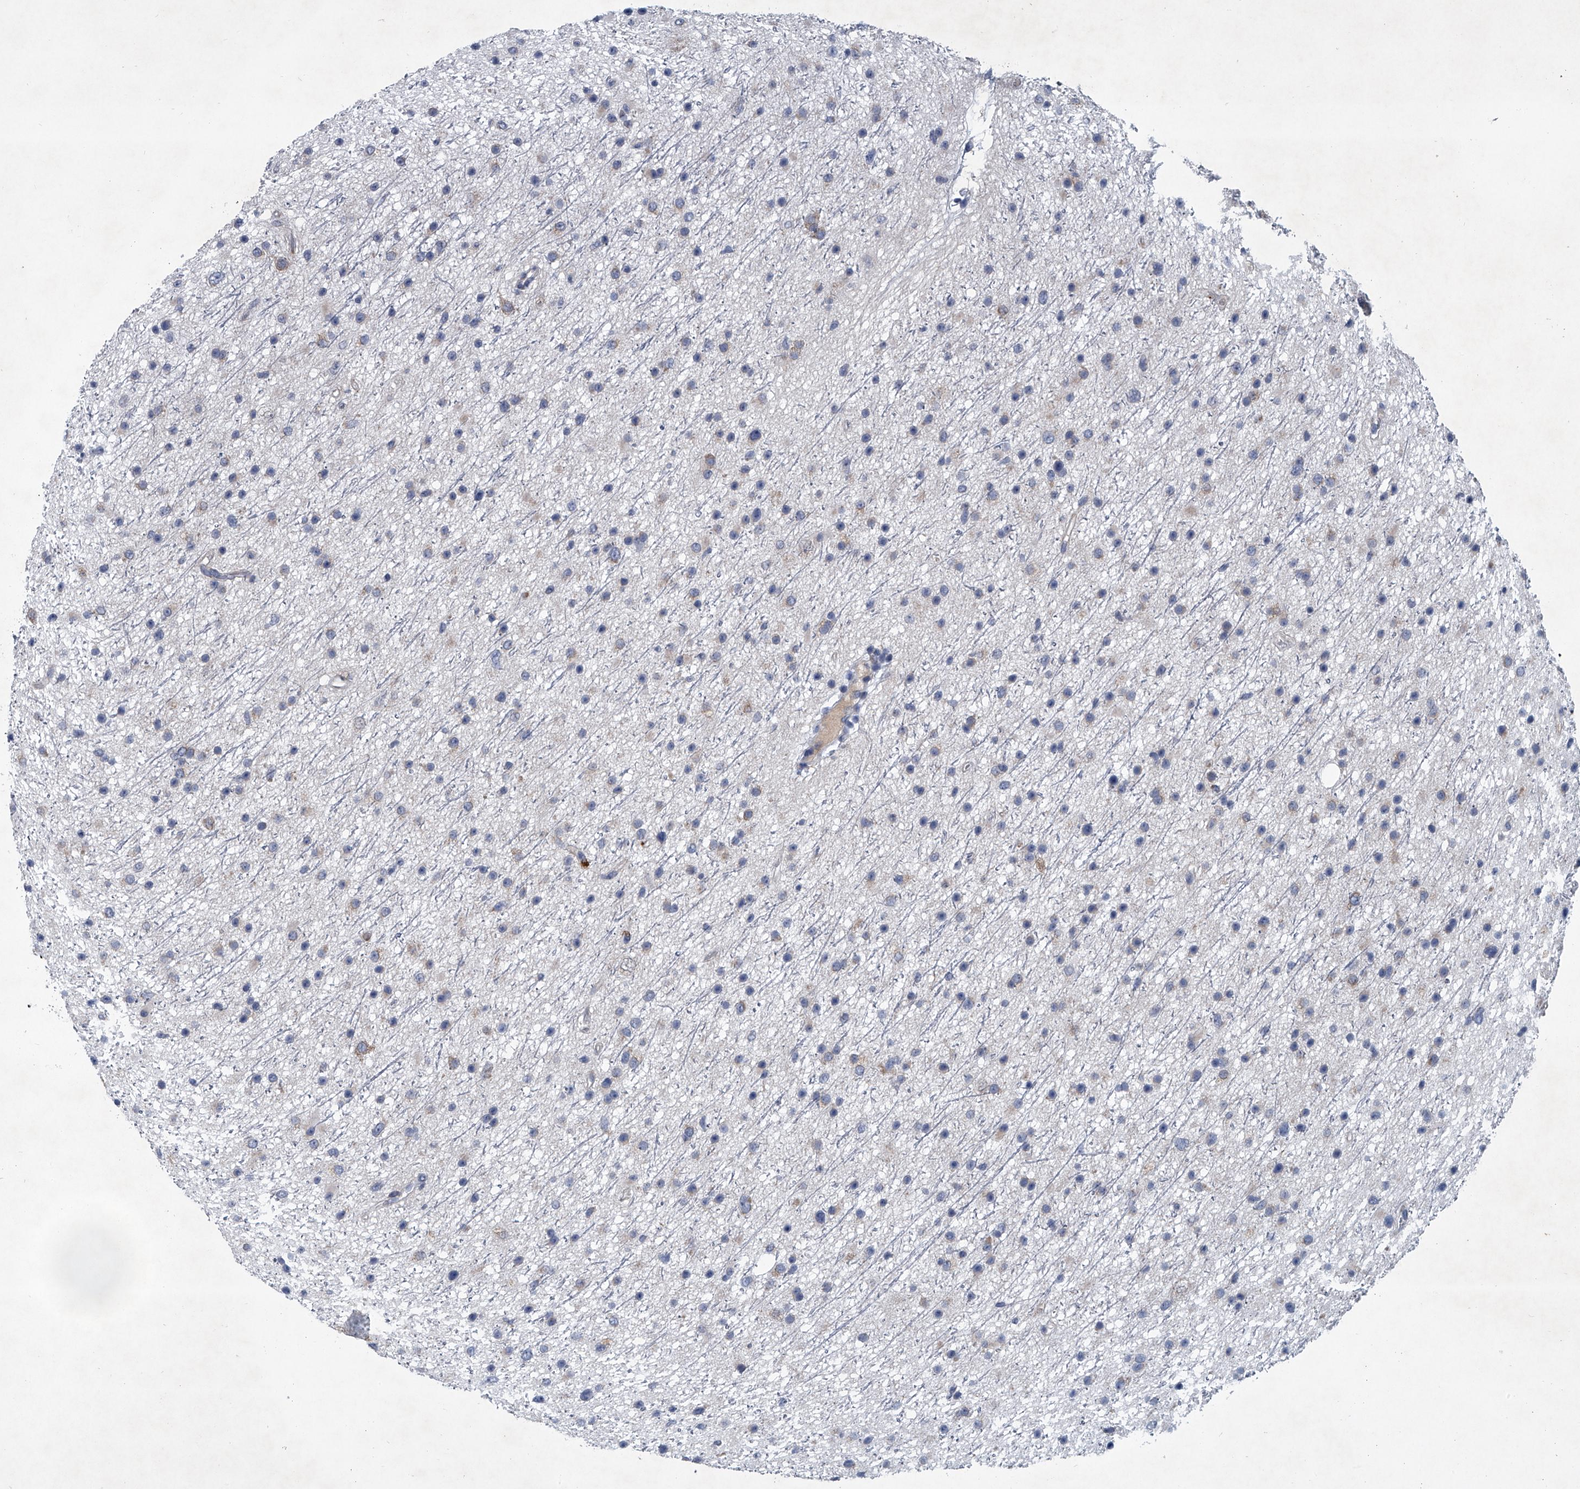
{"staining": {"intensity": "negative", "quantity": "none", "location": "none"}, "tissue": "glioma", "cell_type": "Tumor cells", "image_type": "cancer", "snomed": [{"axis": "morphology", "description": "Glioma, malignant, Low grade"}, {"axis": "topography", "description": "Cerebral cortex"}], "caption": "Tumor cells show no significant expression in glioma. The staining is performed using DAB (3,3'-diaminobenzidine) brown chromogen with nuclei counter-stained in using hematoxylin.", "gene": "ABCG1", "patient": {"sex": "female", "age": 39}}